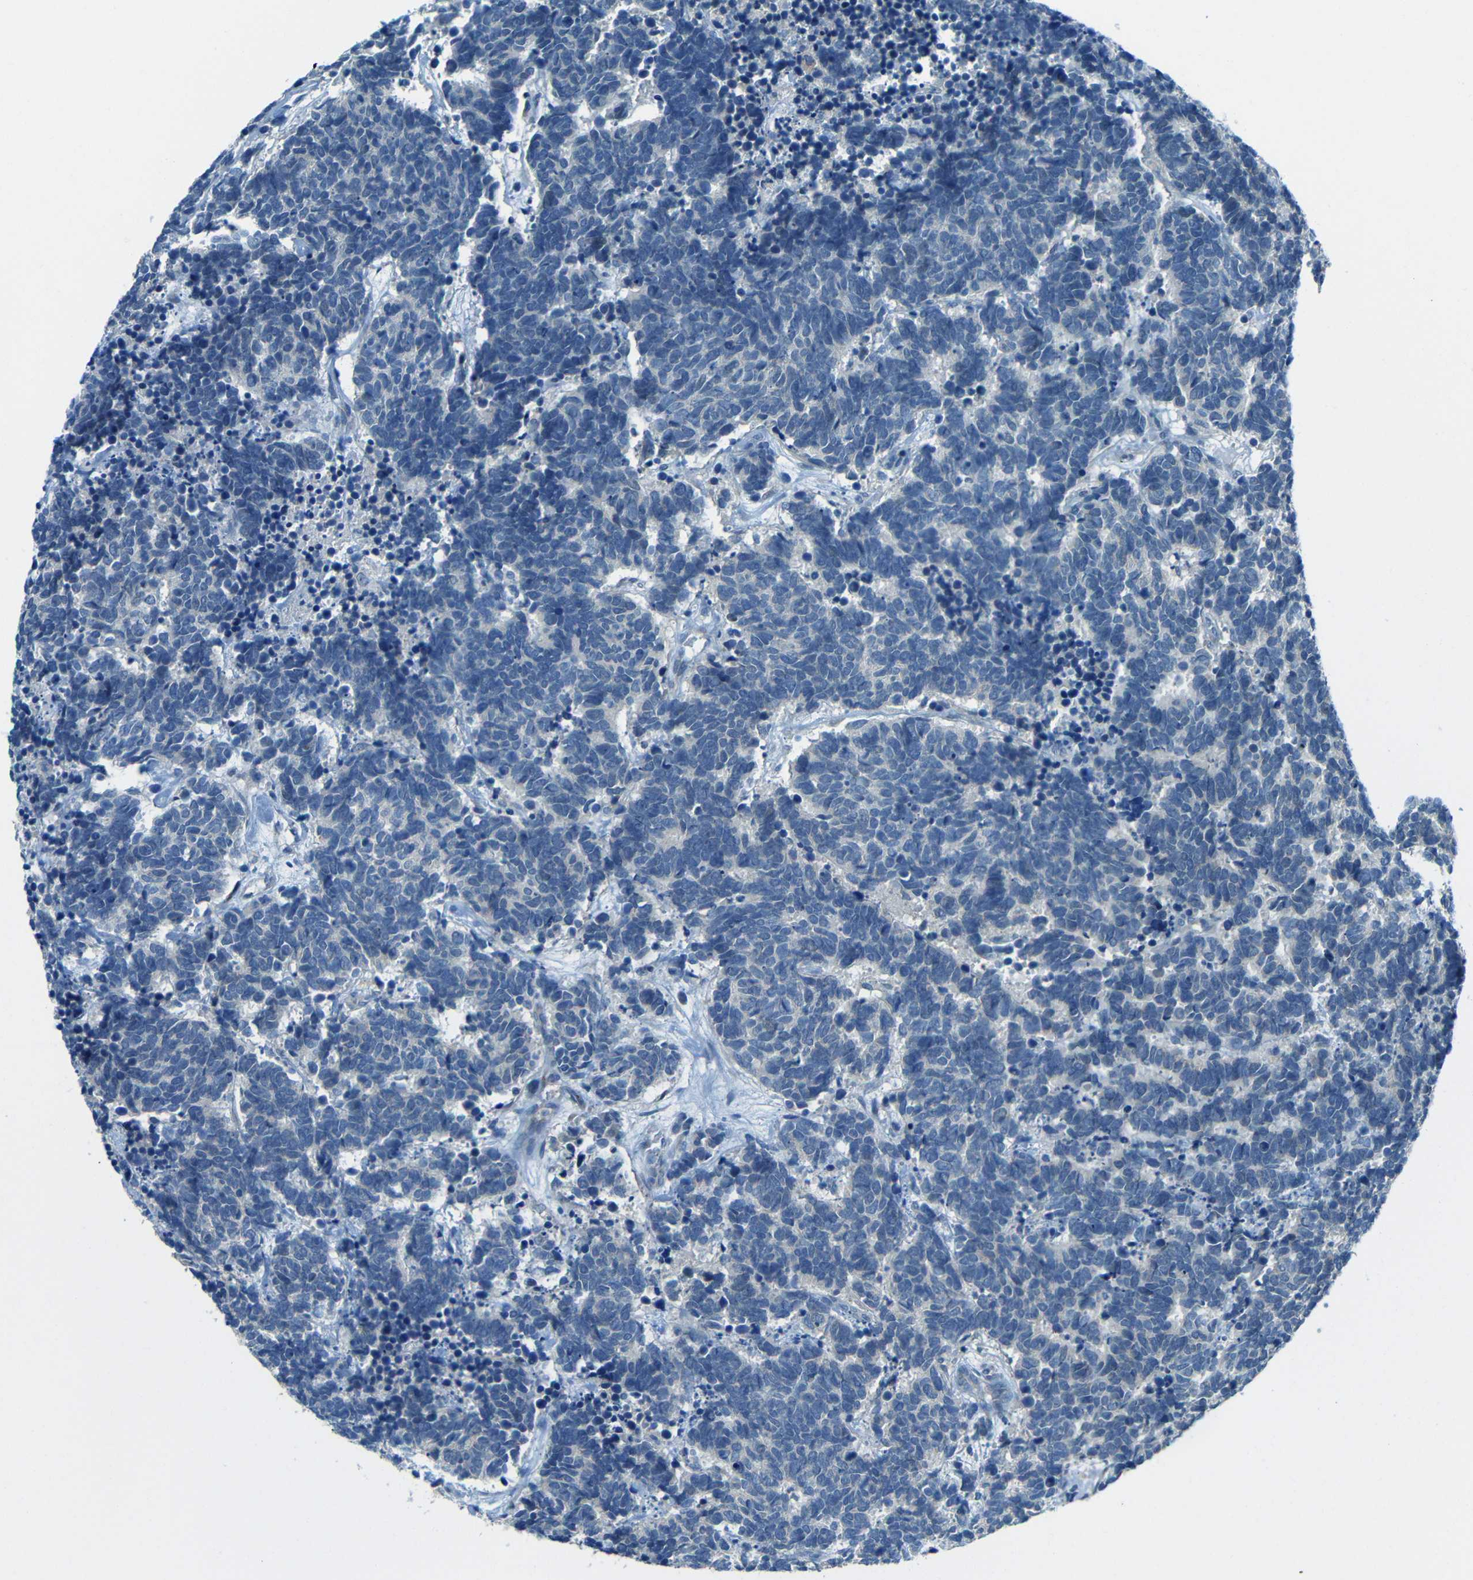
{"staining": {"intensity": "negative", "quantity": "none", "location": "none"}, "tissue": "carcinoid", "cell_type": "Tumor cells", "image_type": "cancer", "snomed": [{"axis": "morphology", "description": "Carcinoma, NOS"}, {"axis": "morphology", "description": "Carcinoid, malignant, NOS"}, {"axis": "topography", "description": "Urinary bladder"}], "caption": "The image demonstrates no staining of tumor cells in carcinoid.", "gene": "ANKRD22", "patient": {"sex": "male", "age": 57}}